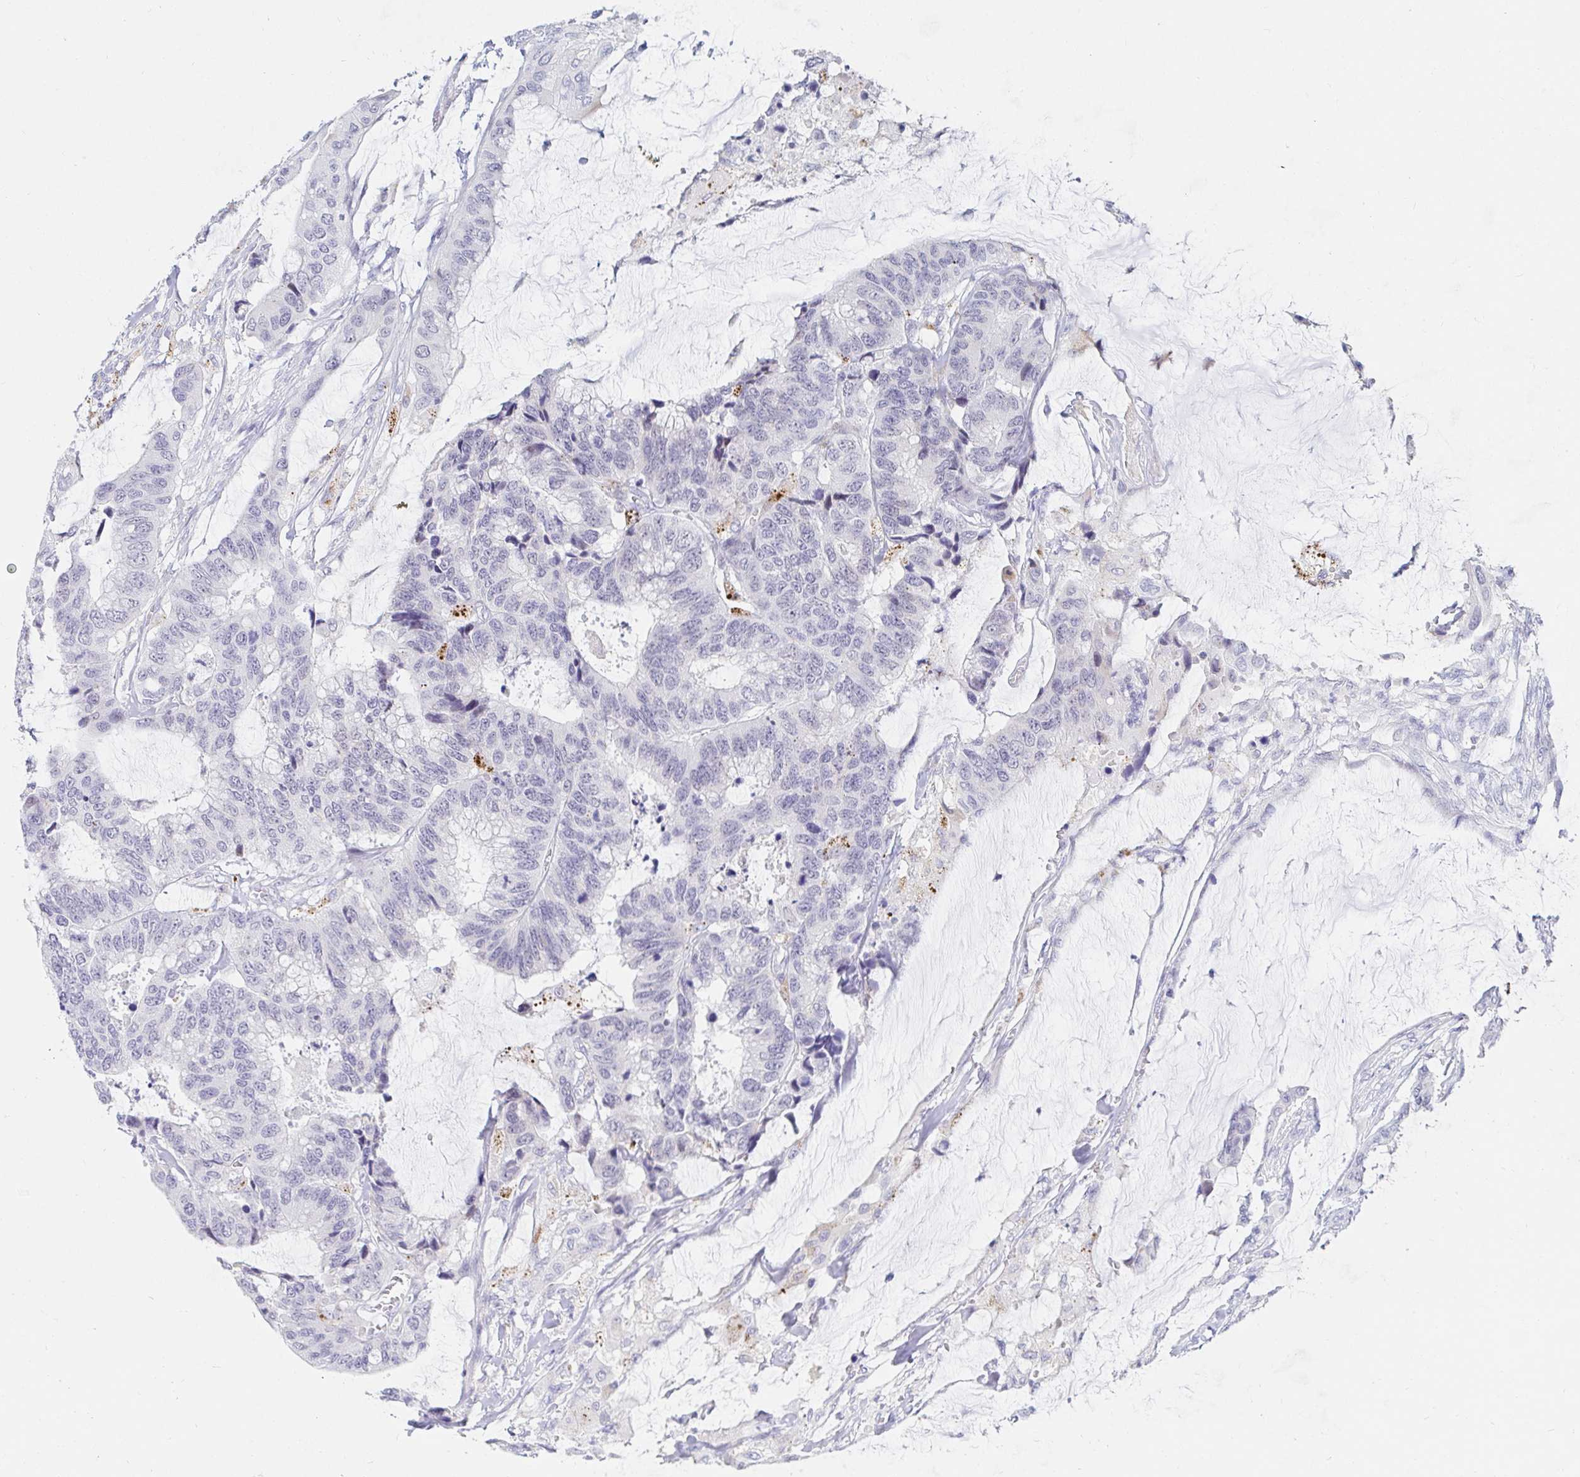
{"staining": {"intensity": "negative", "quantity": "none", "location": "none"}, "tissue": "colorectal cancer", "cell_type": "Tumor cells", "image_type": "cancer", "snomed": [{"axis": "morphology", "description": "Adenocarcinoma, NOS"}, {"axis": "topography", "description": "Rectum"}], "caption": "Immunohistochemistry image of neoplastic tissue: human adenocarcinoma (colorectal) stained with DAB shows no significant protein positivity in tumor cells. Nuclei are stained in blue.", "gene": "OR10K1", "patient": {"sex": "female", "age": 59}}